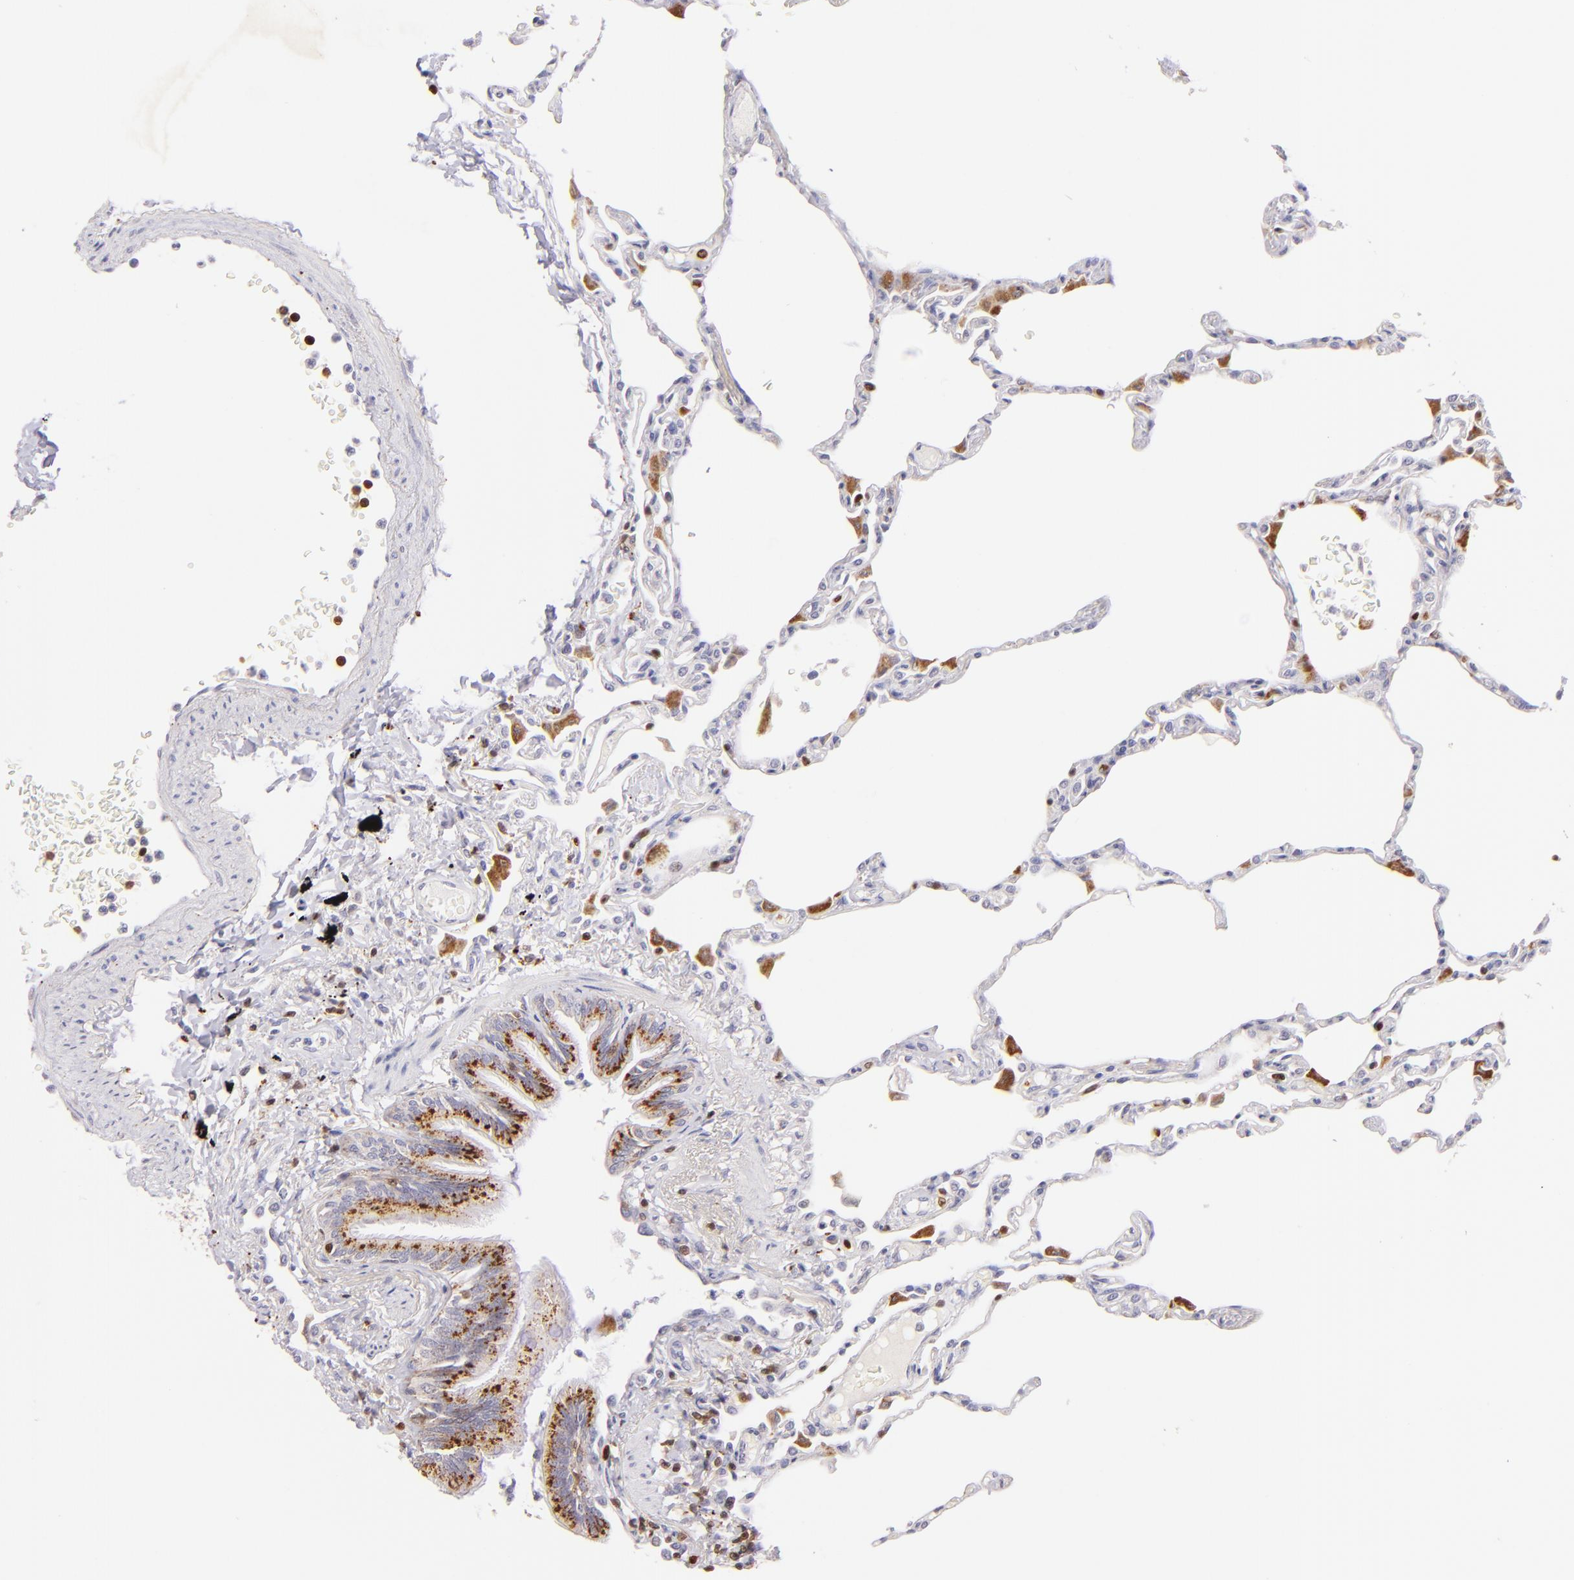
{"staining": {"intensity": "negative", "quantity": "none", "location": "none"}, "tissue": "lung", "cell_type": "Alveolar cells", "image_type": "normal", "snomed": [{"axis": "morphology", "description": "Normal tissue, NOS"}, {"axis": "topography", "description": "Lung"}], "caption": "Lung stained for a protein using immunohistochemistry (IHC) reveals no expression alveolar cells.", "gene": "ZAP70", "patient": {"sex": "female", "age": 49}}